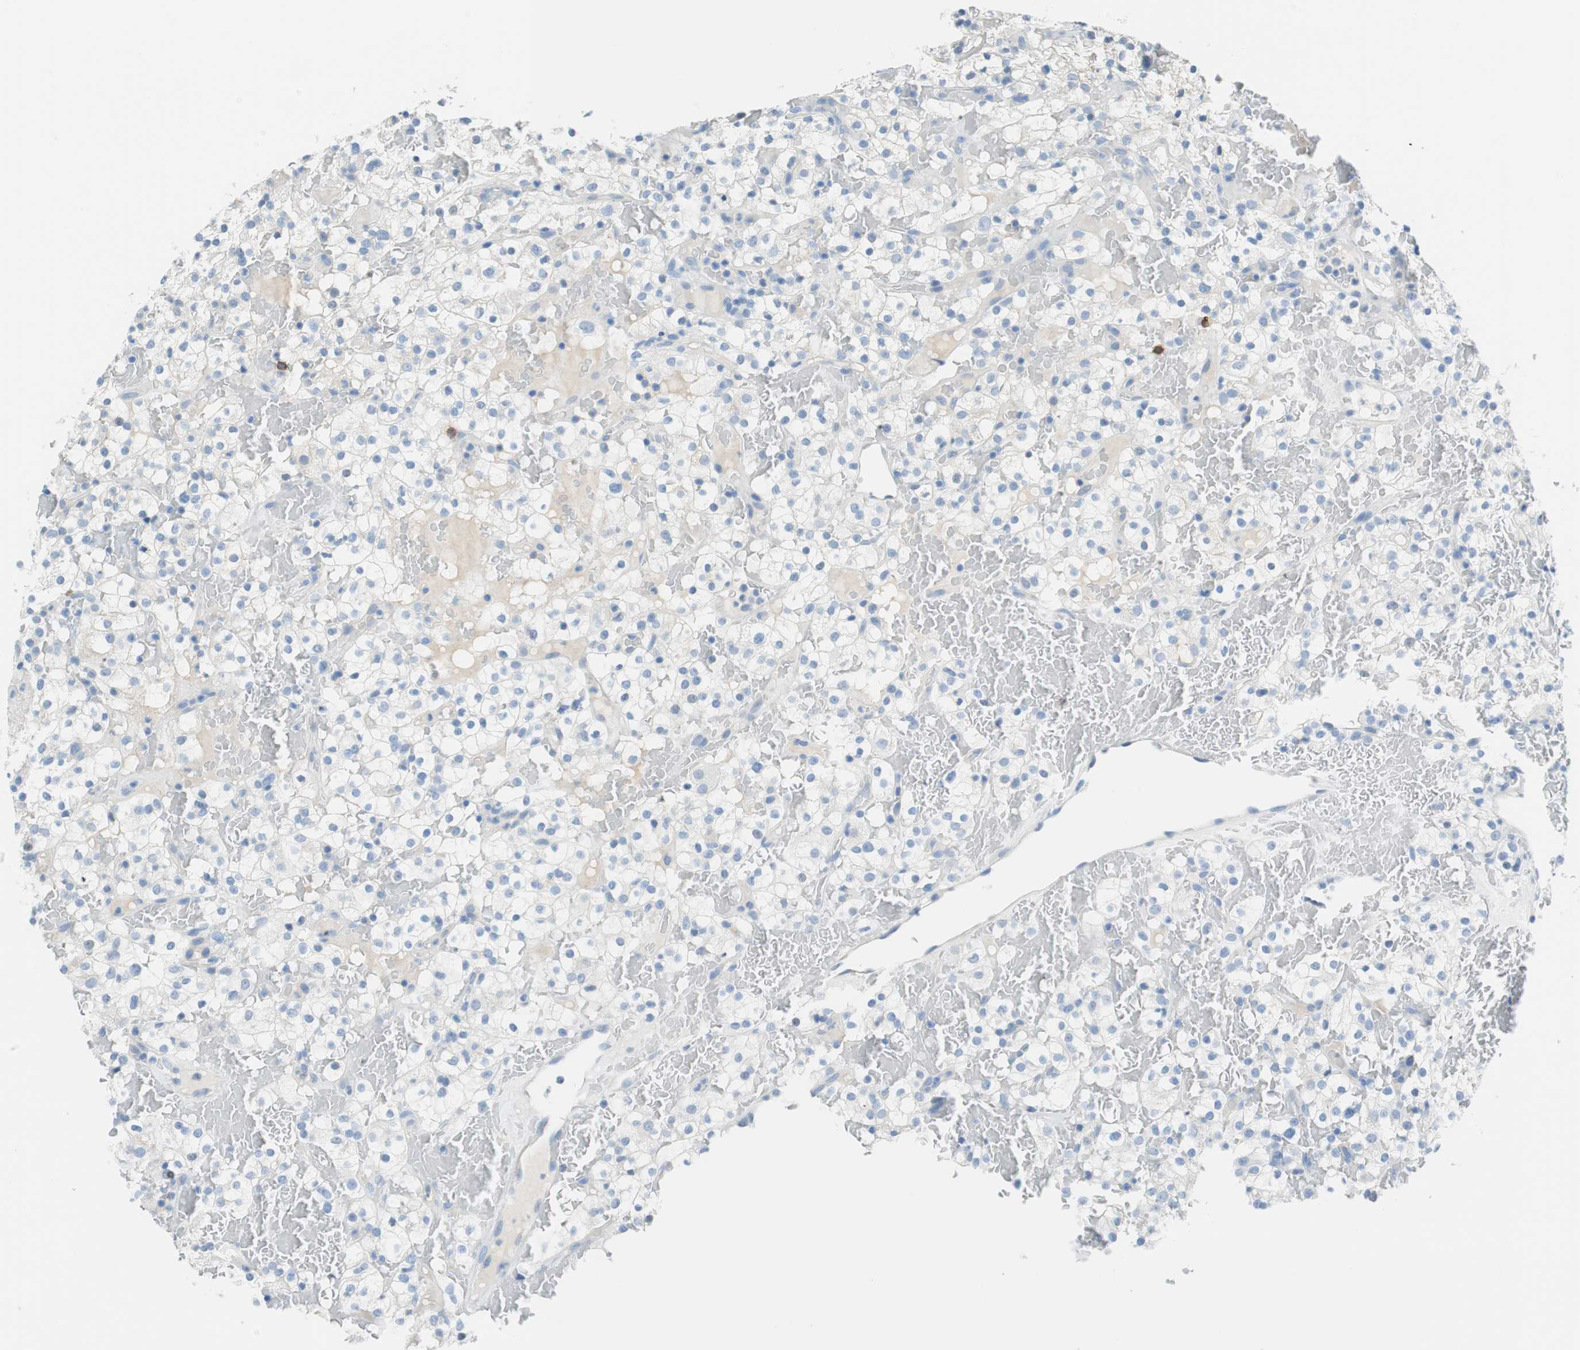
{"staining": {"intensity": "negative", "quantity": "none", "location": "none"}, "tissue": "renal cancer", "cell_type": "Tumor cells", "image_type": "cancer", "snomed": [{"axis": "morphology", "description": "Normal tissue, NOS"}, {"axis": "morphology", "description": "Adenocarcinoma, NOS"}, {"axis": "topography", "description": "Kidney"}], "caption": "Immunohistochemistry of renal cancer exhibits no positivity in tumor cells.", "gene": "TNFRSF13C", "patient": {"sex": "female", "age": 72}}